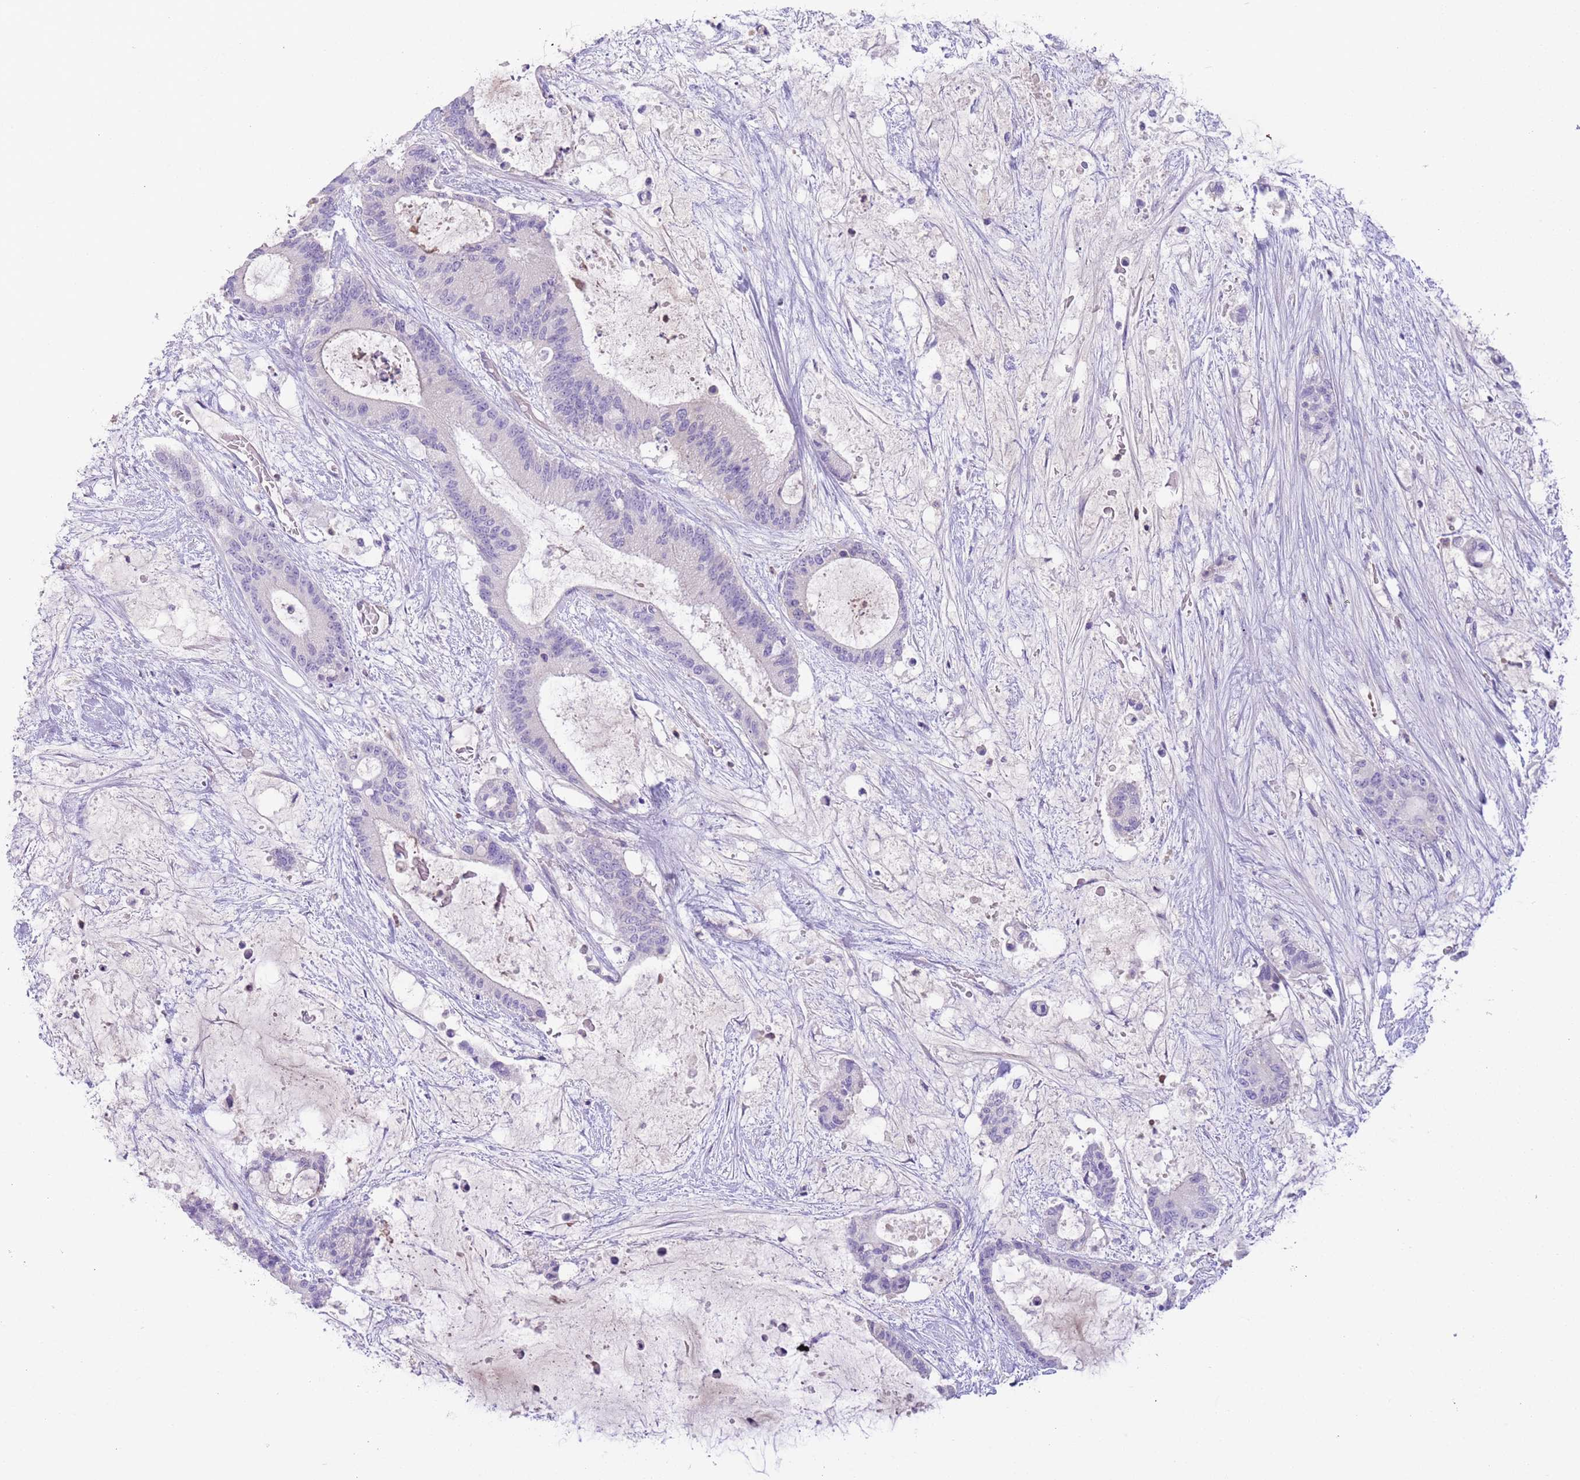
{"staining": {"intensity": "negative", "quantity": "none", "location": "none"}, "tissue": "liver cancer", "cell_type": "Tumor cells", "image_type": "cancer", "snomed": [{"axis": "morphology", "description": "Normal tissue, NOS"}, {"axis": "morphology", "description": "Cholangiocarcinoma"}, {"axis": "topography", "description": "Liver"}, {"axis": "topography", "description": "Peripheral nerve tissue"}], "caption": "High magnification brightfield microscopy of liver cholangiocarcinoma stained with DAB (3,3'-diaminobenzidine) (brown) and counterstained with hematoxylin (blue): tumor cells show no significant expression.", "gene": "IGFL4", "patient": {"sex": "female", "age": 73}}